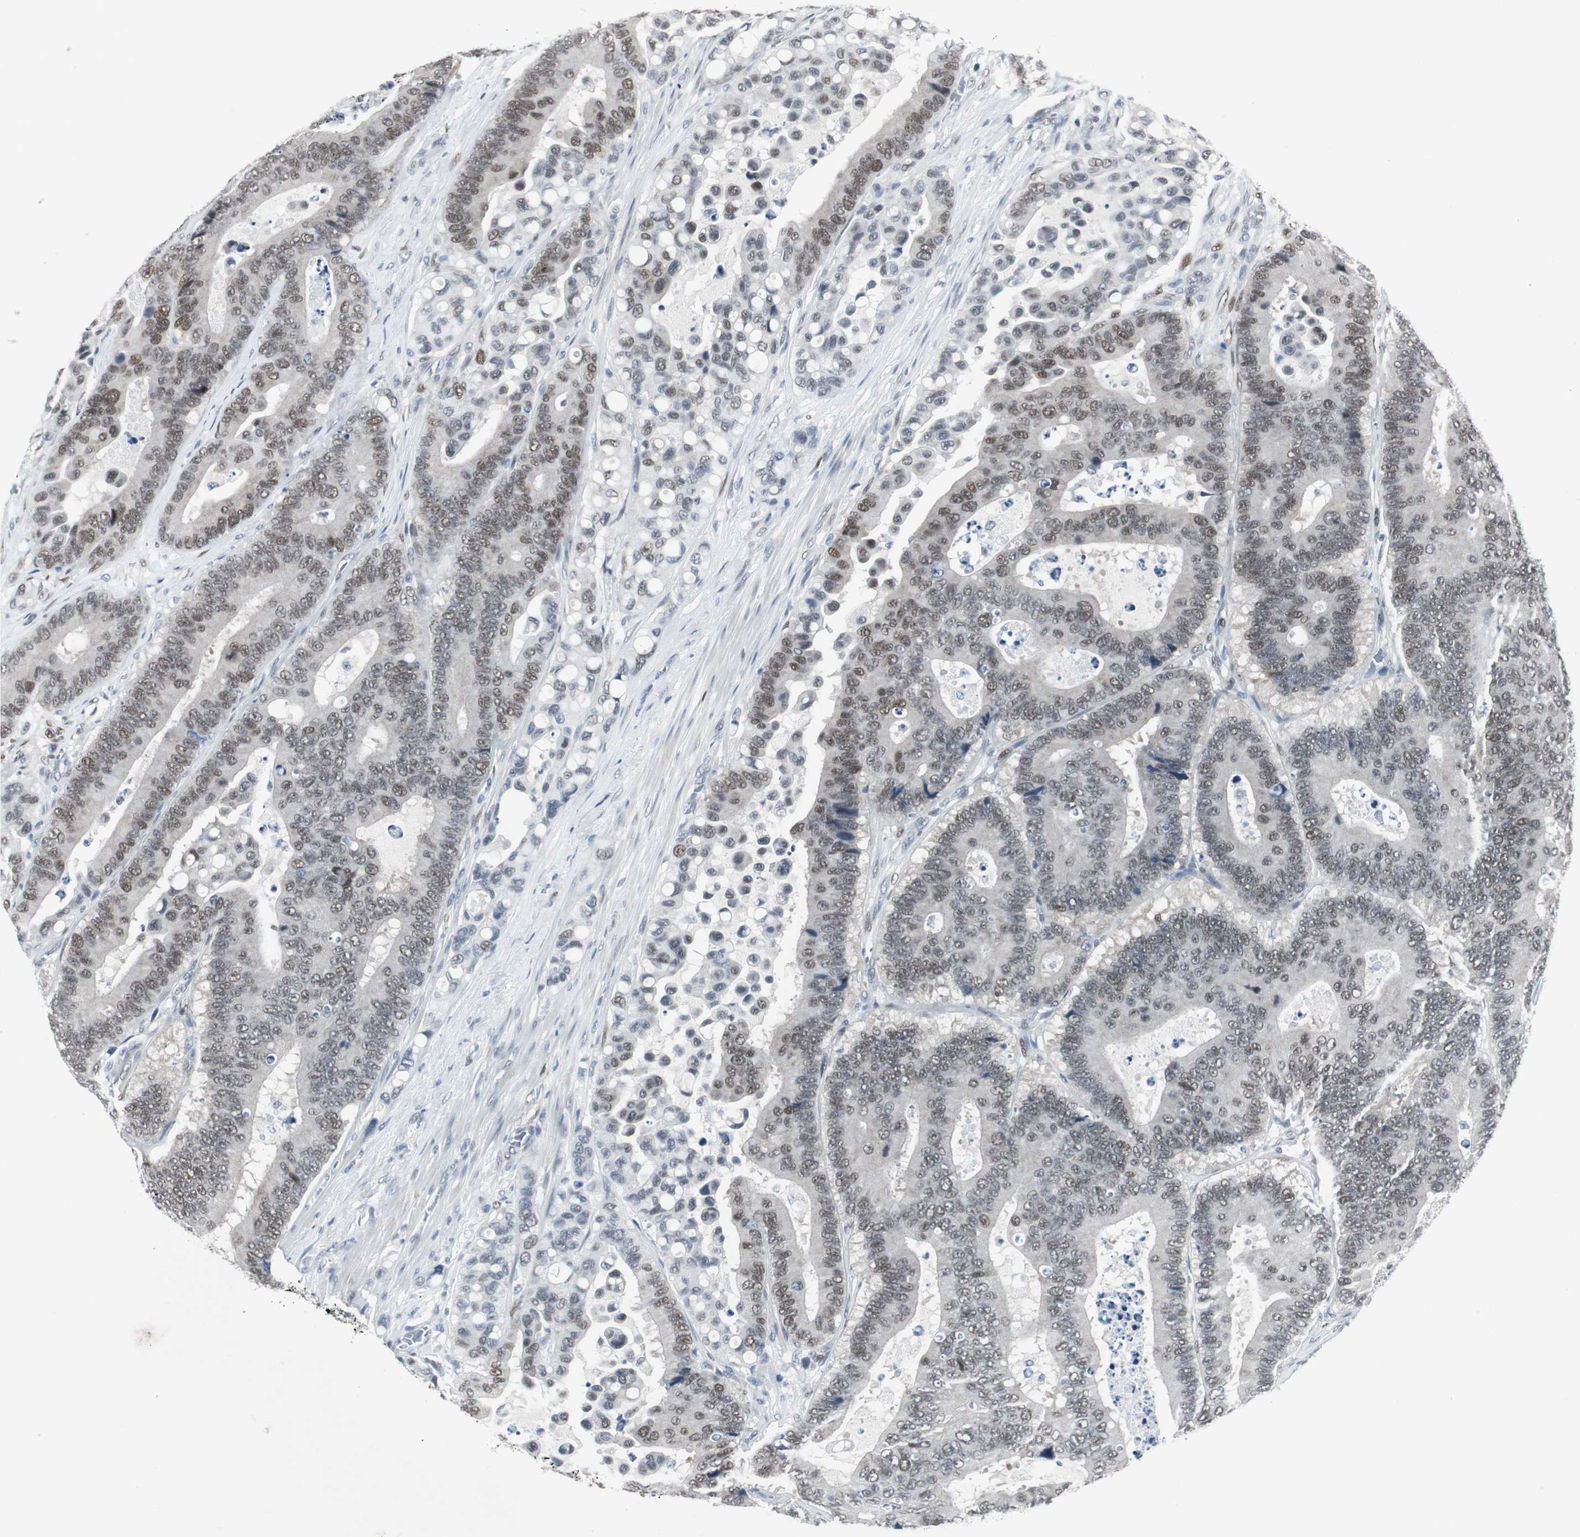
{"staining": {"intensity": "moderate", "quantity": ">75%", "location": "nuclear"}, "tissue": "colorectal cancer", "cell_type": "Tumor cells", "image_type": "cancer", "snomed": [{"axis": "morphology", "description": "Normal tissue, NOS"}, {"axis": "morphology", "description": "Adenocarcinoma, NOS"}, {"axis": "topography", "description": "Colon"}], "caption": "Protein analysis of colorectal cancer (adenocarcinoma) tissue reveals moderate nuclear staining in about >75% of tumor cells.", "gene": "ELK1", "patient": {"sex": "male", "age": 82}}